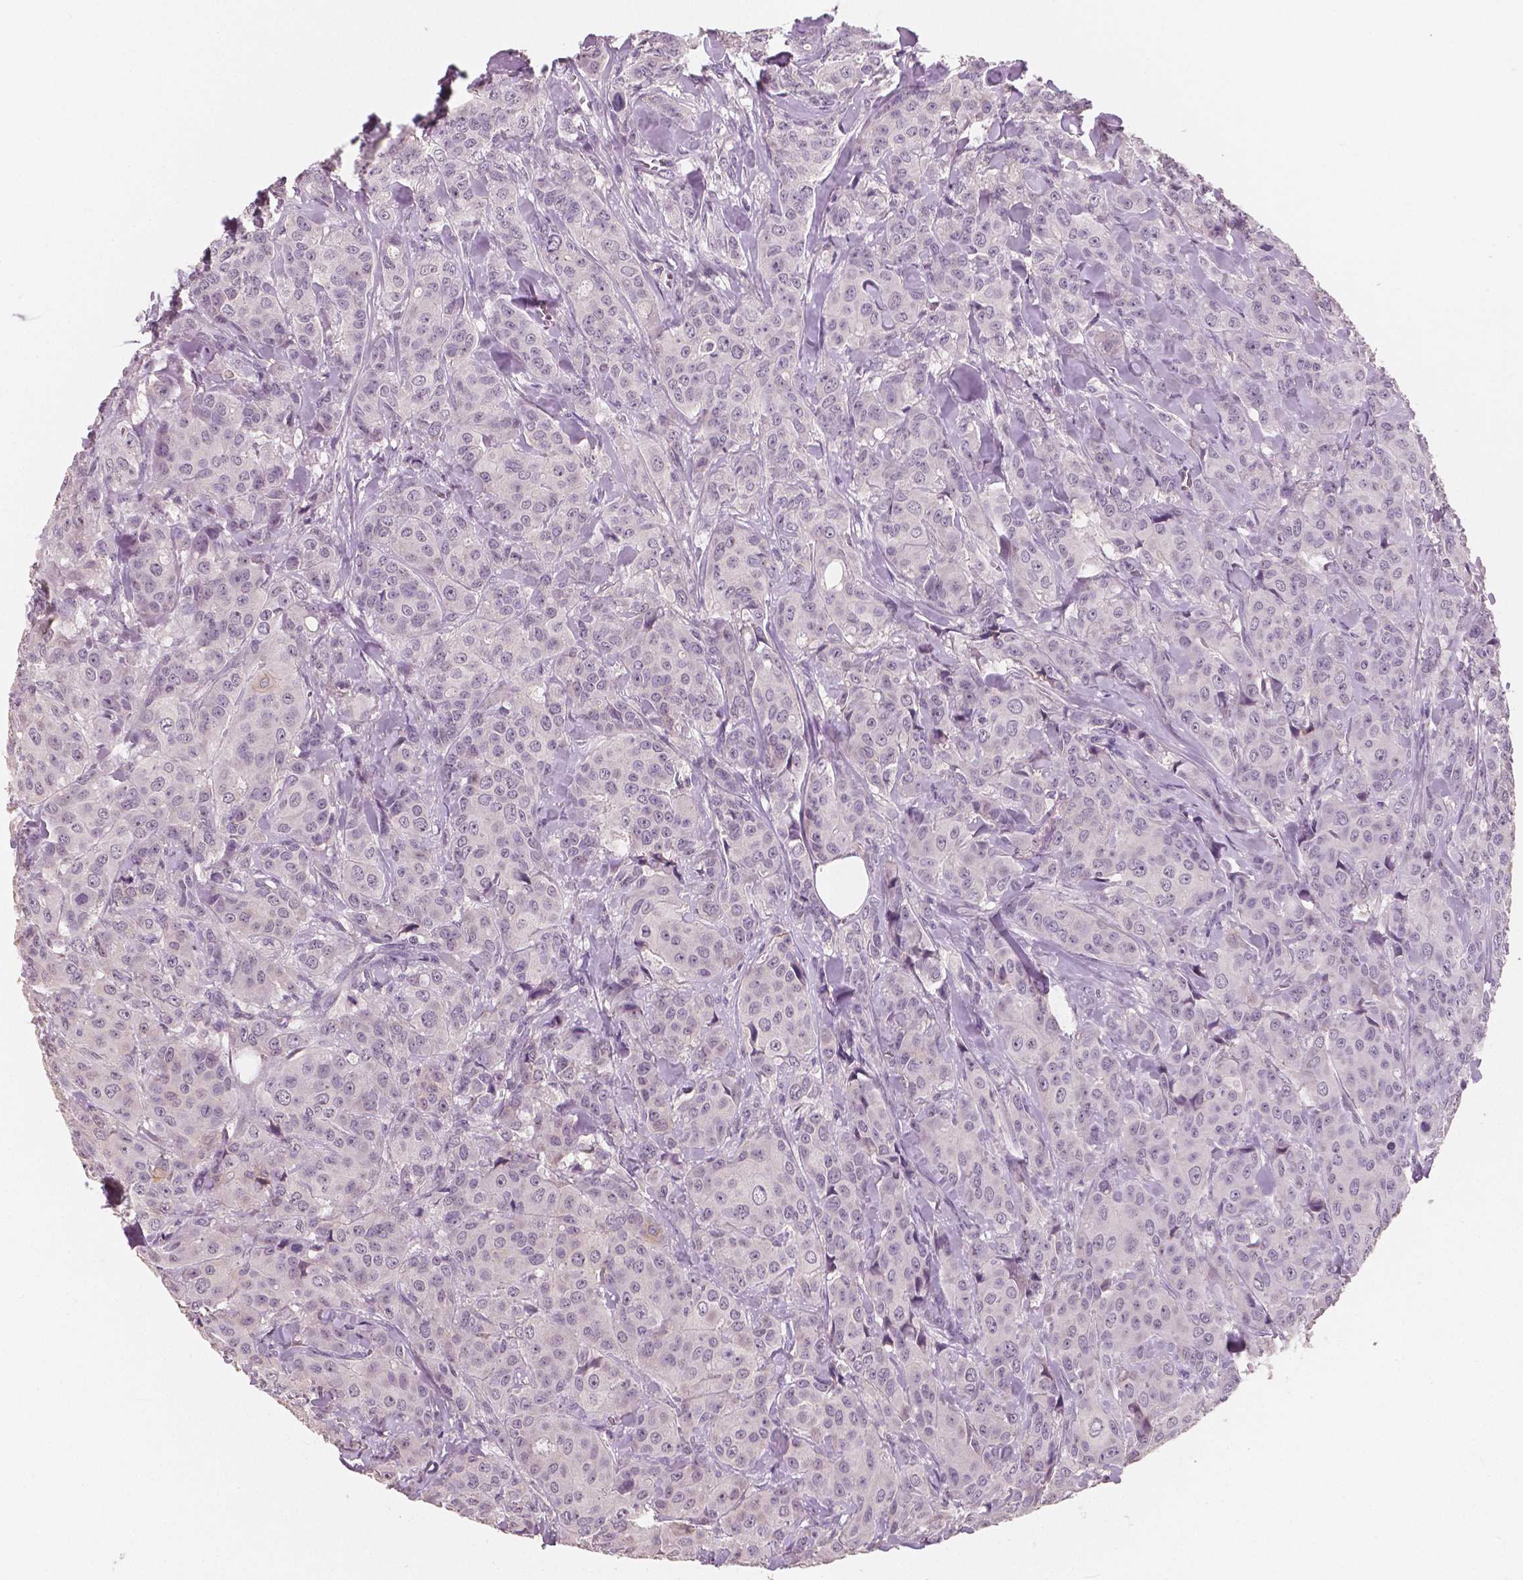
{"staining": {"intensity": "negative", "quantity": "none", "location": "none"}, "tissue": "breast cancer", "cell_type": "Tumor cells", "image_type": "cancer", "snomed": [{"axis": "morphology", "description": "Duct carcinoma"}, {"axis": "topography", "description": "Breast"}], "caption": "An IHC micrograph of breast invasive ductal carcinoma is shown. There is no staining in tumor cells of breast invasive ductal carcinoma.", "gene": "KIT", "patient": {"sex": "female", "age": 43}}